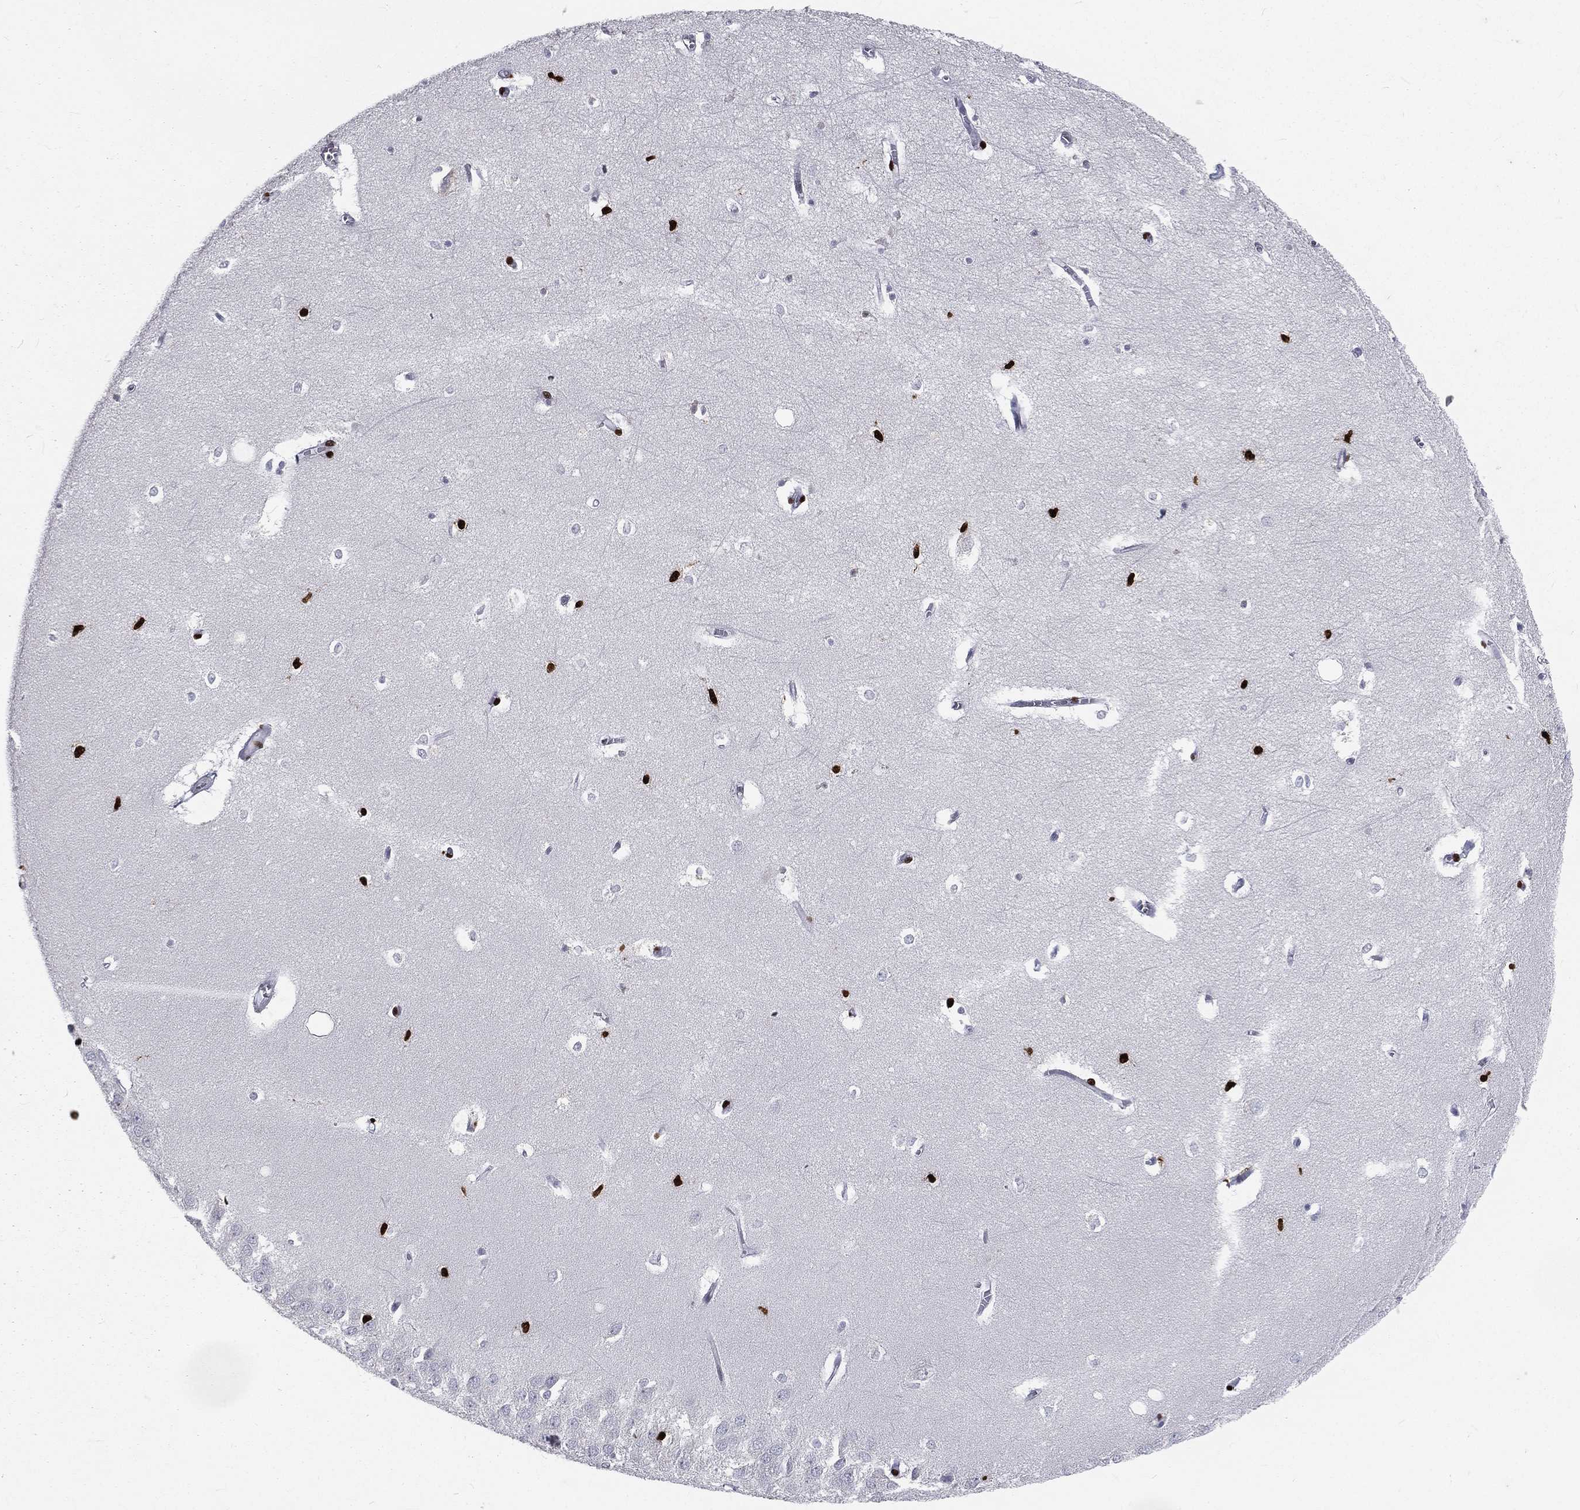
{"staining": {"intensity": "strong", "quantity": "<25%", "location": "nuclear"}, "tissue": "hippocampus", "cell_type": "Glial cells", "image_type": "normal", "snomed": [{"axis": "morphology", "description": "Normal tissue, NOS"}, {"axis": "topography", "description": "Hippocampus"}], "caption": "Immunohistochemical staining of benign human hippocampus displays <25% levels of strong nuclear protein positivity in approximately <25% of glial cells. The staining was performed using DAB (3,3'-diaminobenzidine), with brown indicating positive protein expression. Nuclei are stained blue with hematoxylin.", "gene": "MNDA", "patient": {"sex": "female", "age": 64}}